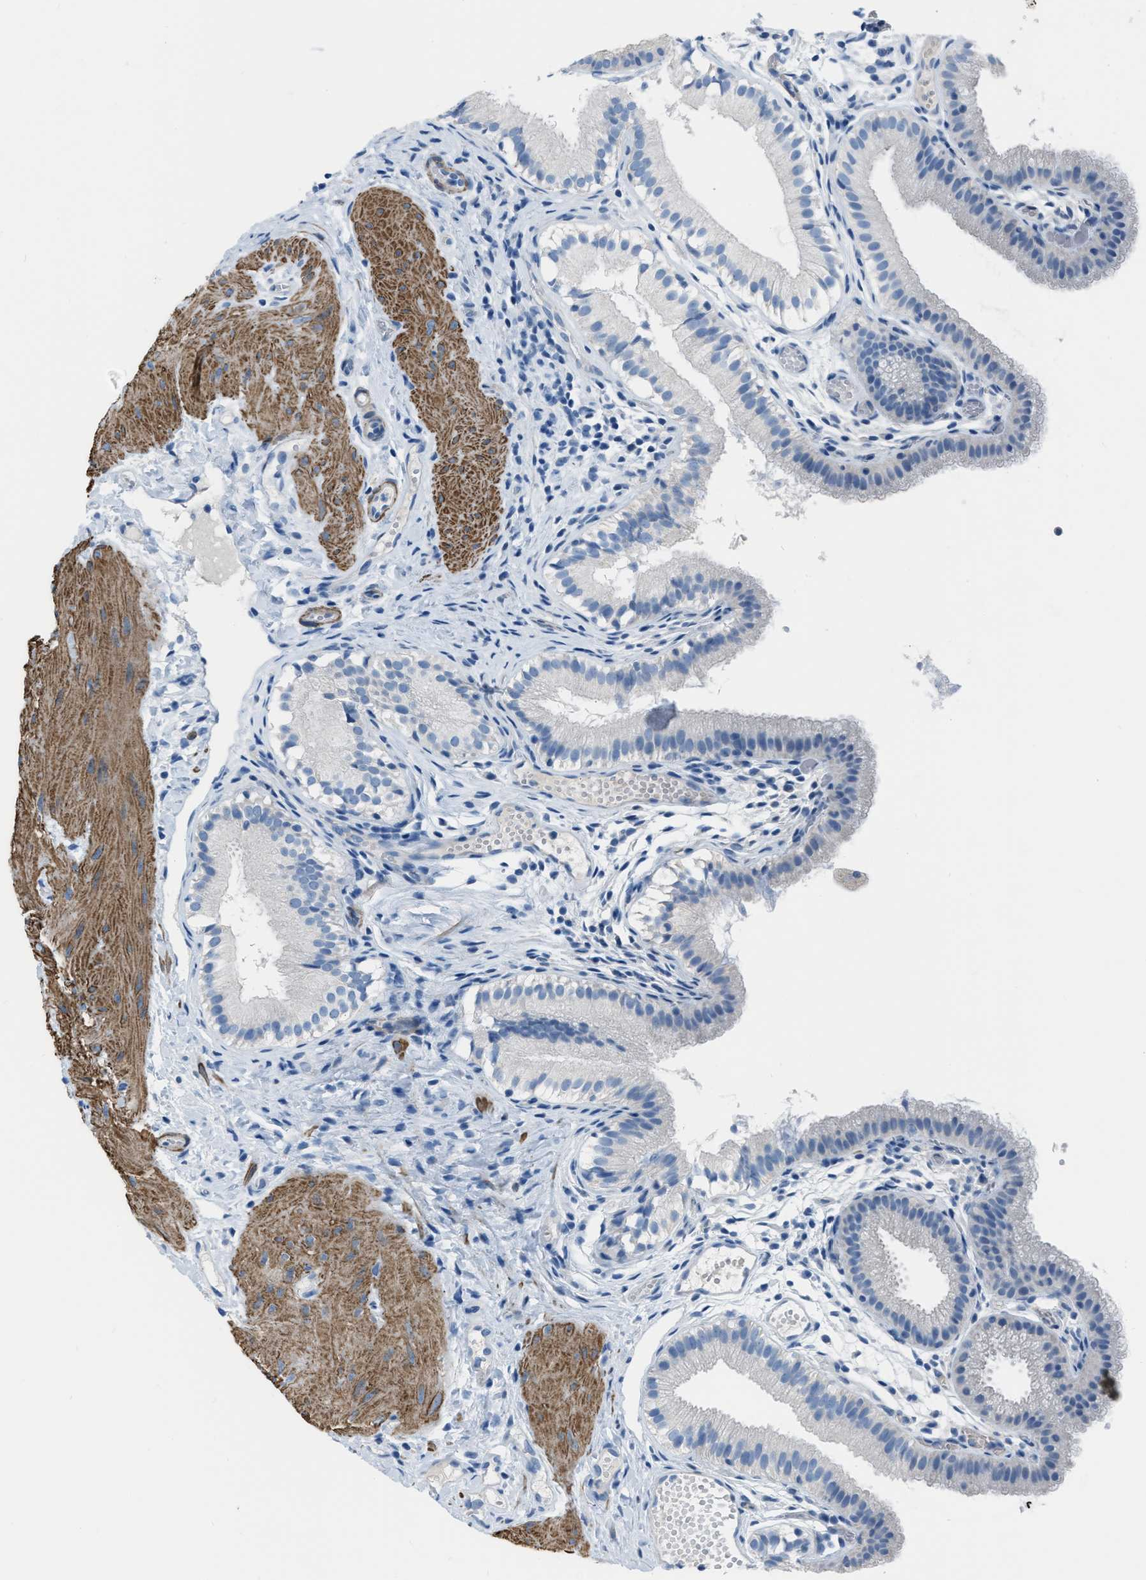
{"staining": {"intensity": "negative", "quantity": "none", "location": "none"}, "tissue": "gallbladder", "cell_type": "Glandular cells", "image_type": "normal", "snomed": [{"axis": "morphology", "description": "Normal tissue, NOS"}, {"axis": "topography", "description": "Gallbladder"}], "caption": "This is an immunohistochemistry (IHC) histopathology image of normal human gallbladder. There is no expression in glandular cells.", "gene": "SPATC1L", "patient": {"sex": "female", "age": 26}}